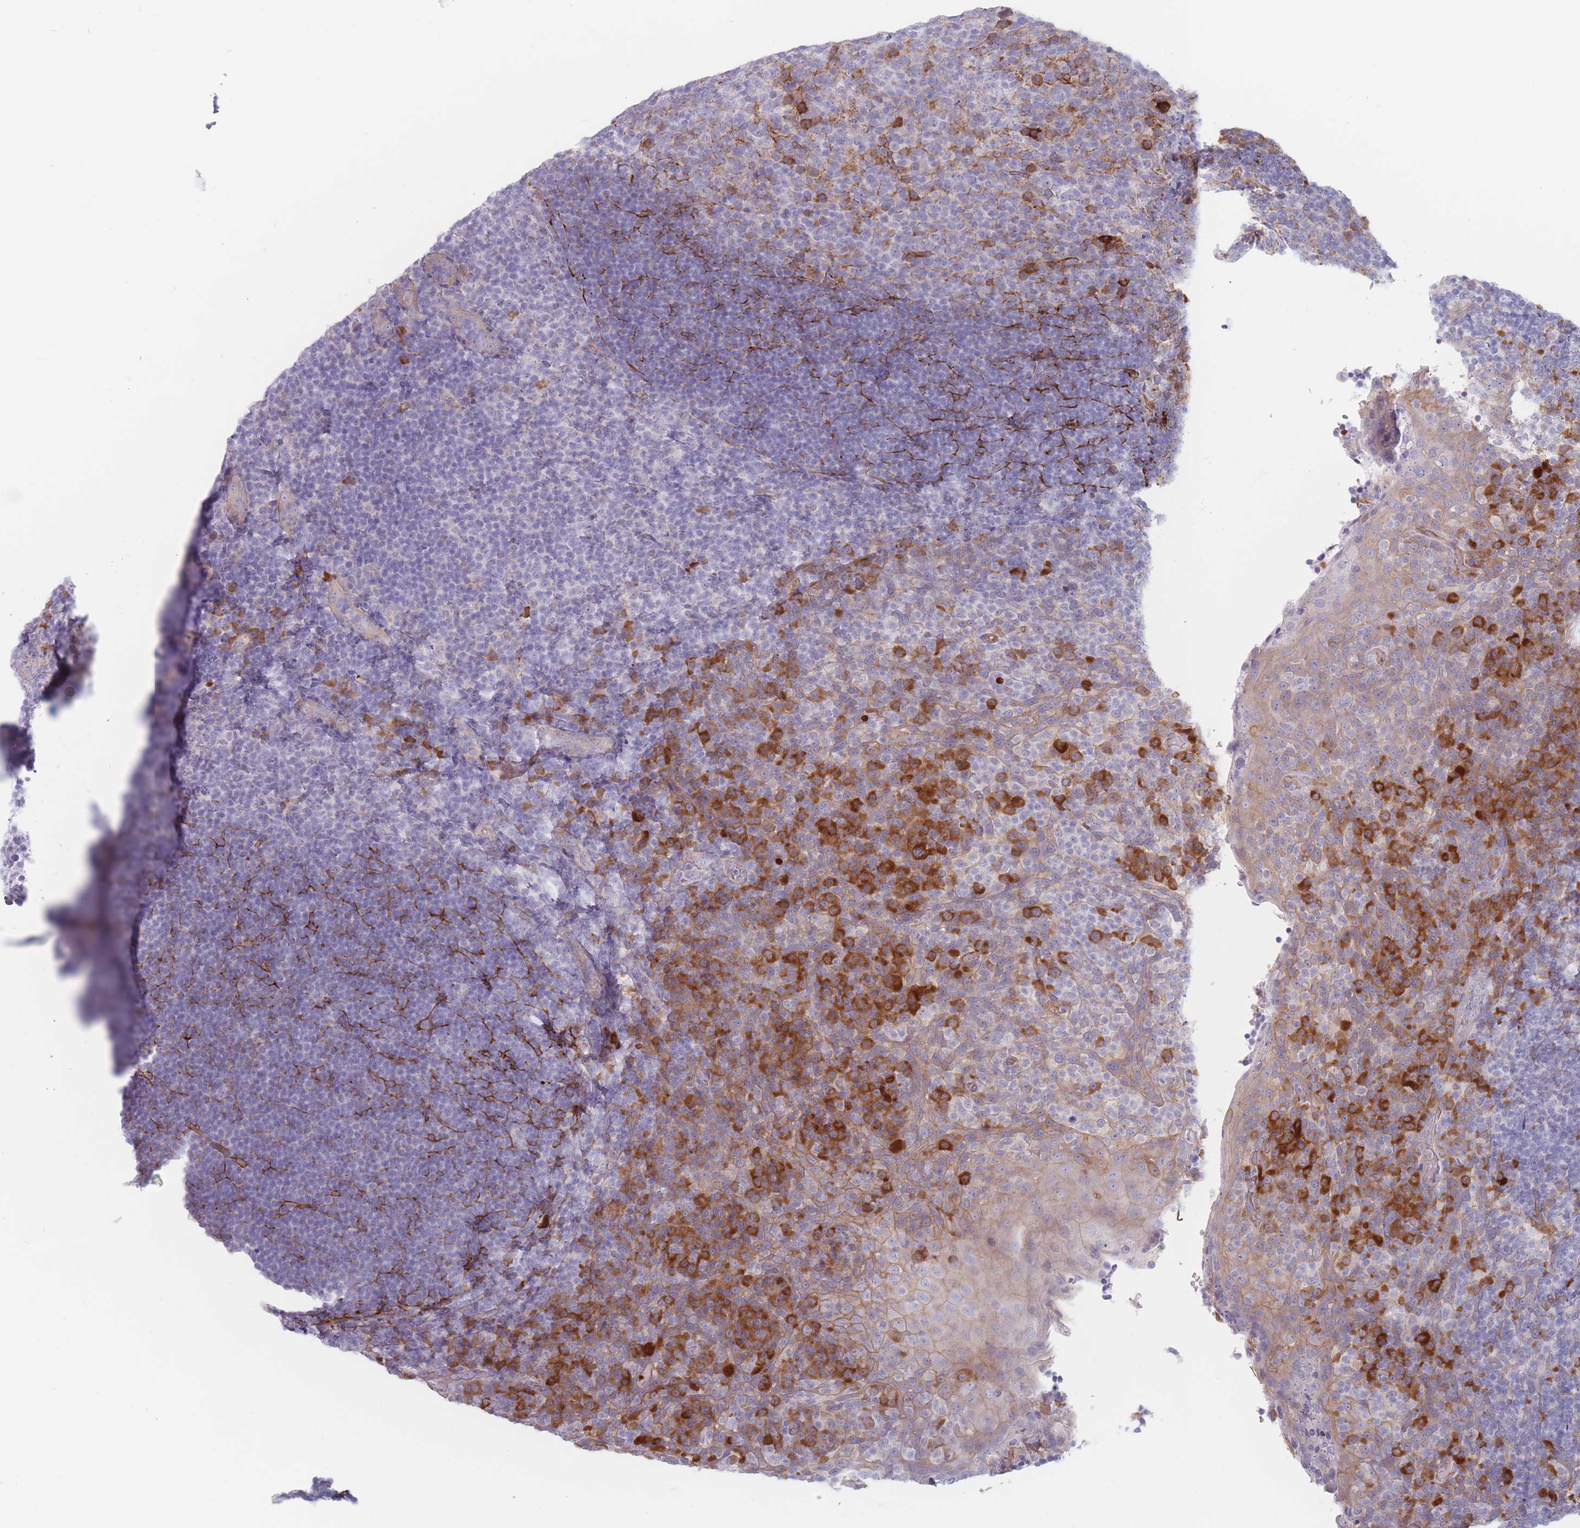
{"staining": {"intensity": "strong", "quantity": "<25%", "location": "cytoplasmic/membranous"}, "tissue": "tonsil", "cell_type": "Germinal center cells", "image_type": "normal", "snomed": [{"axis": "morphology", "description": "Normal tissue, NOS"}, {"axis": "topography", "description": "Tonsil"}], "caption": "A high-resolution photomicrograph shows immunohistochemistry staining of benign tonsil, which shows strong cytoplasmic/membranous staining in about <25% of germinal center cells.", "gene": "ERBIN", "patient": {"sex": "female", "age": 10}}